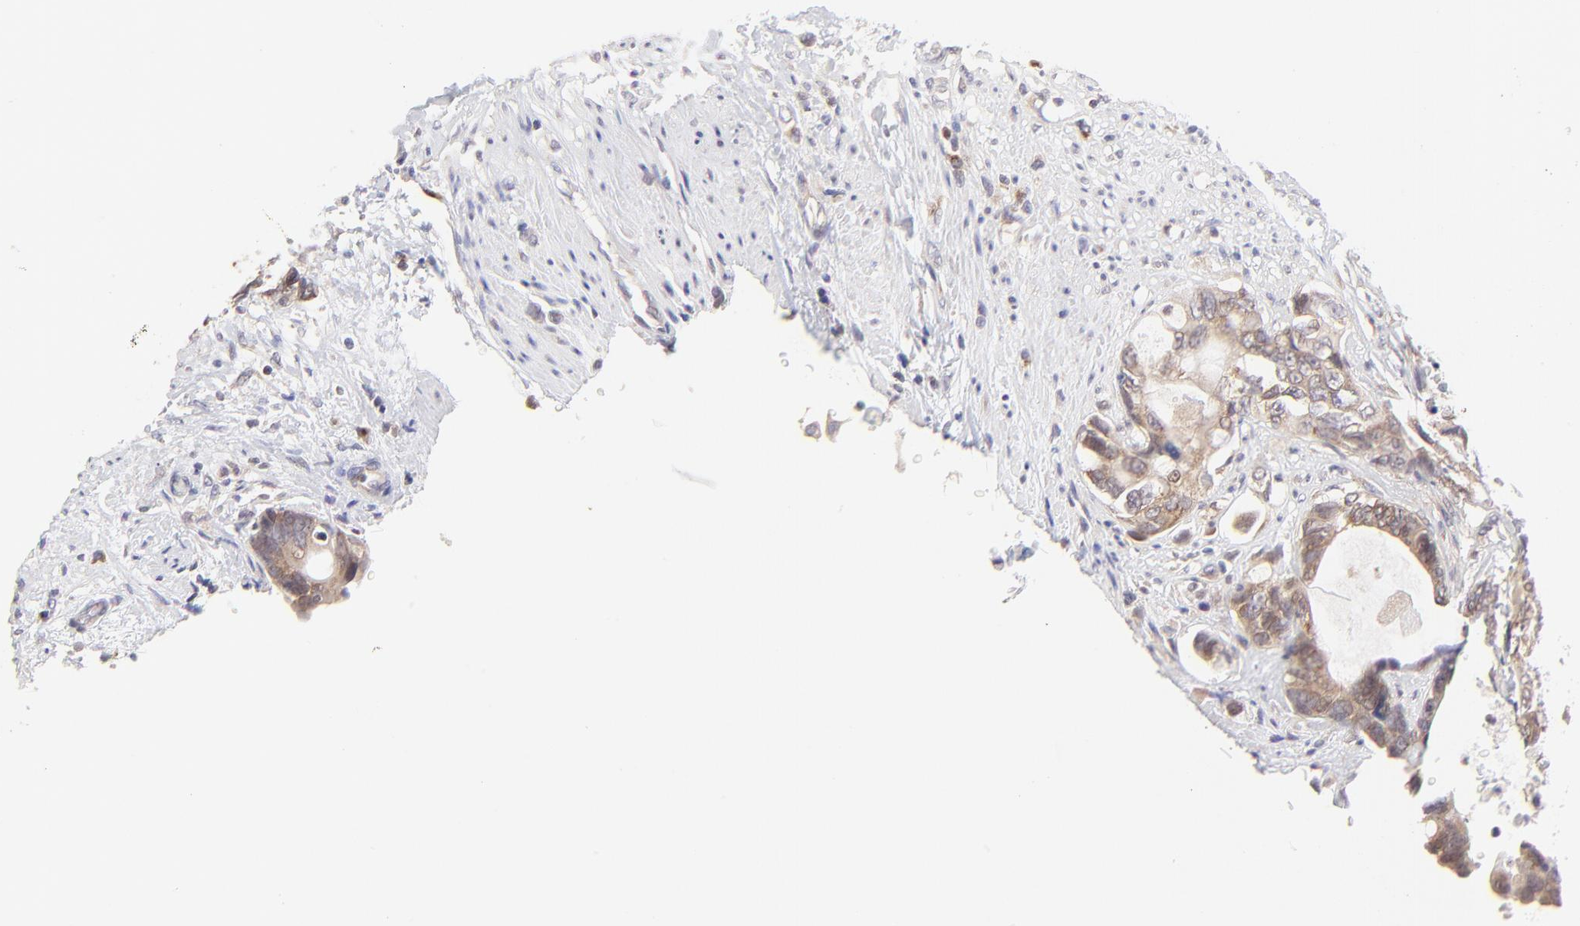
{"staining": {"intensity": "weak", "quantity": ">75%", "location": "cytoplasmic/membranous"}, "tissue": "colorectal cancer", "cell_type": "Tumor cells", "image_type": "cancer", "snomed": [{"axis": "morphology", "description": "Adenocarcinoma, NOS"}, {"axis": "topography", "description": "Rectum"}], "caption": "A micrograph of colorectal adenocarcinoma stained for a protein exhibits weak cytoplasmic/membranous brown staining in tumor cells. (brown staining indicates protein expression, while blue staining denotes nuclei).", "gene": "TNRC6B", "patient": {"sex": "female", "age": 57}}